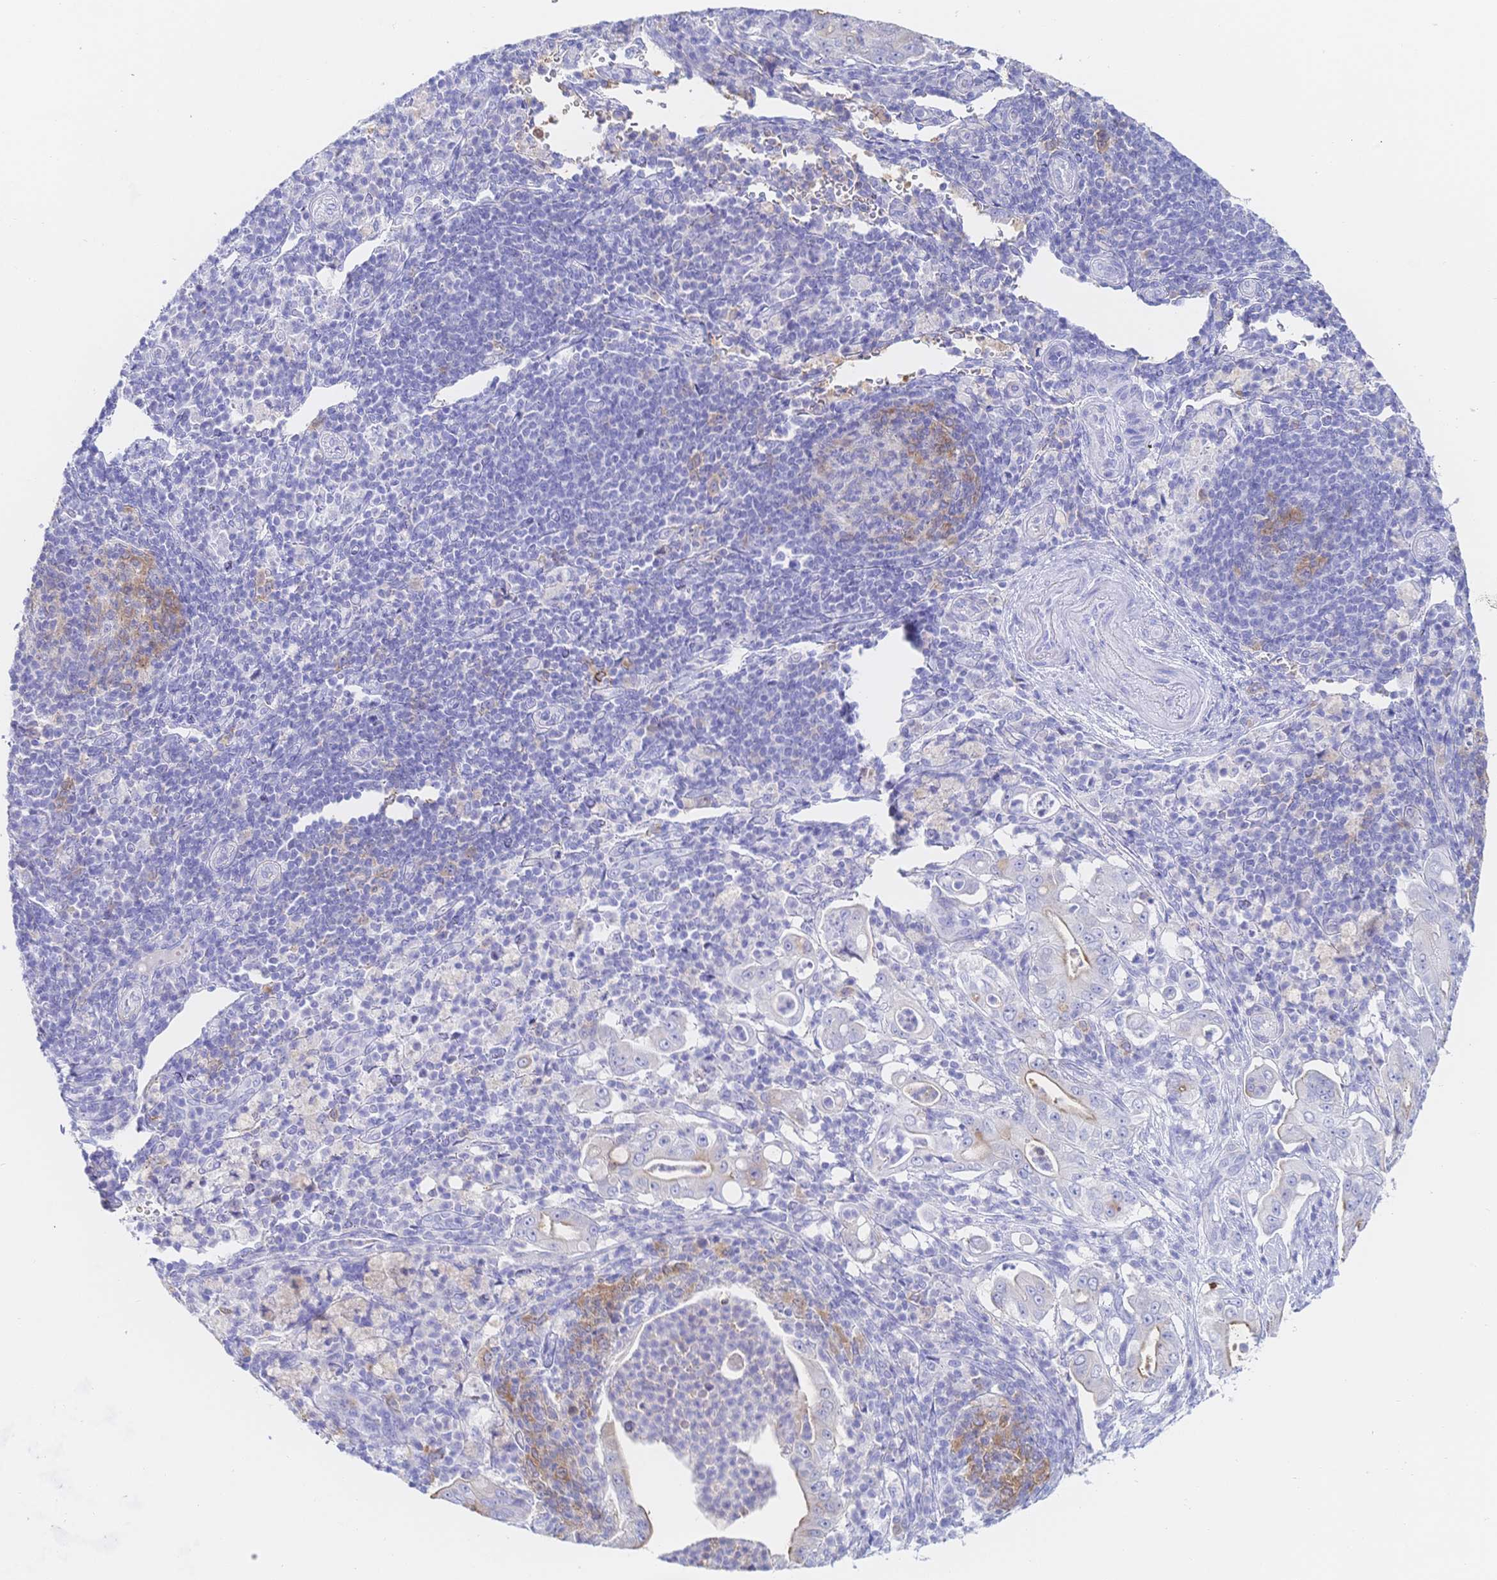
{"staining": {"intensity": "weak", "quantity": "<25%", "location": "cytoplasmic/membranous"}, "tissue": "pancreatic cancer", "cell_type": "Tumor cells", "image_type": "cancer", "snomed": [{"axis": "morphology", "description": "Adenocarcinoma, NOS"}, {"axis": "topography", "description": "Pancreas"}], "caption": "The image displays no significant expression in tumor cells of pancreatic cancer (adenocarcinoma). Nuclei are stained in blue.", "gene": "RRM1", "patient": {"sex": "male", "age": 71}}